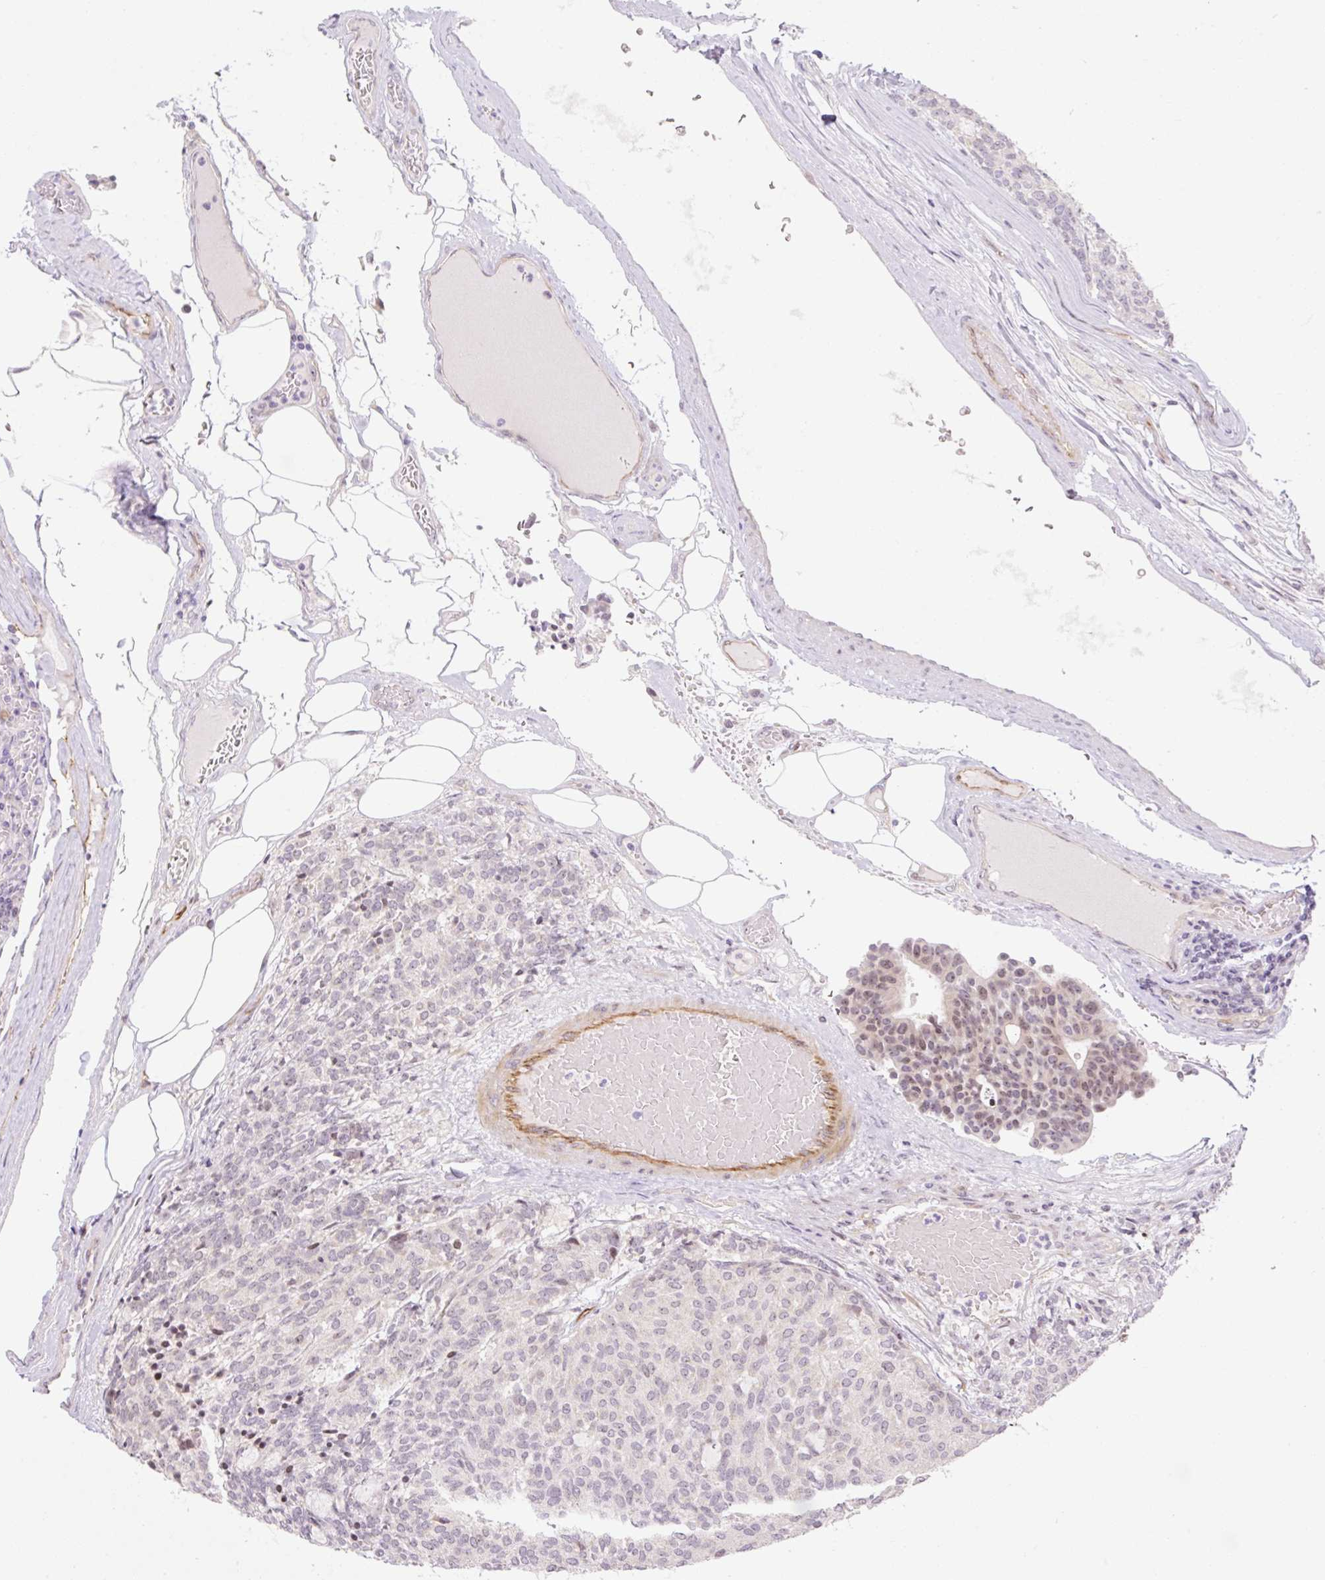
{"staining": {"intensity": "weak", "quantity": "<25%", "location": "nuclear"}, "tissue": "carcinoid", "cell_type": "Tumor cells", "image_type": "cancer", "snomed": [{"axis": "morphology", "description": "Carcinoid, malignant, NOS"}, {"axis": "topography", "description": "Pancreas"}], "caption": "The immunohistochemistry (IHC) photomicrograph has no significant staining in tumor cells of carcinoid (malignant) tissue.", "gene": "ZNF417", "patient": {"sex": "female", "age": 54}}